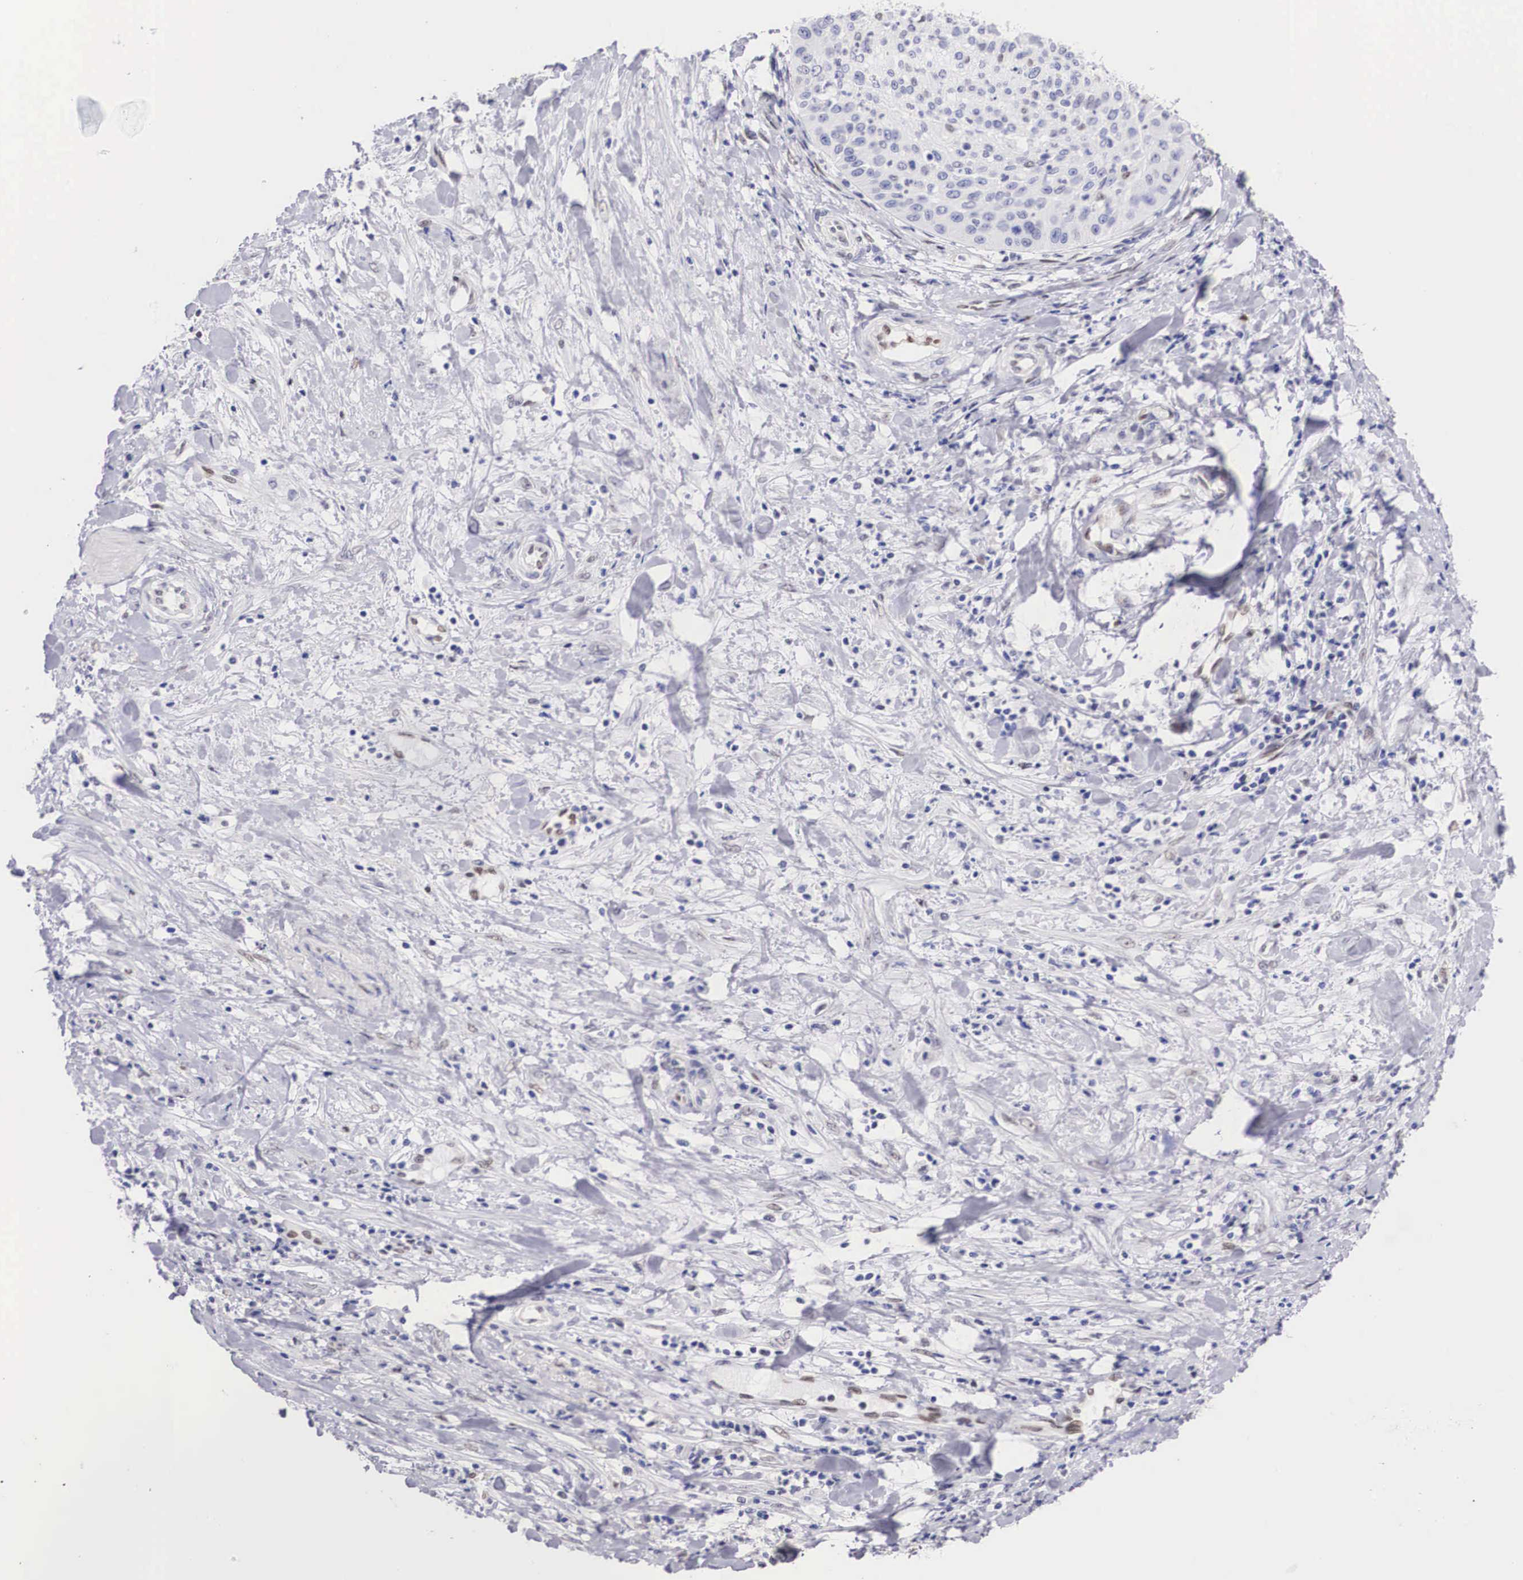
{"staining": {"intensity": "weak", "quantity": "<25%", "location": "nuclear"}, "tissue": "cervical cancer", "cell_type": "Tumor cells", "image_type": "cancer", "snomed": [{"axis": "morphology", "description": "Squamous cell carcinoma, NOS"}, {"axis": "topography", "description": "Cervix"}], "caption": "Immunohistochemistry photomicrograph of neoplastic tissue: cervical squamous cell carcinoma stained with DAB (3,3'-diaminobenzidine) exhibits no significant protein expression in tumor cells.", "gene": "HMGN5", "patient": {"sex": "female", "age": 41}}